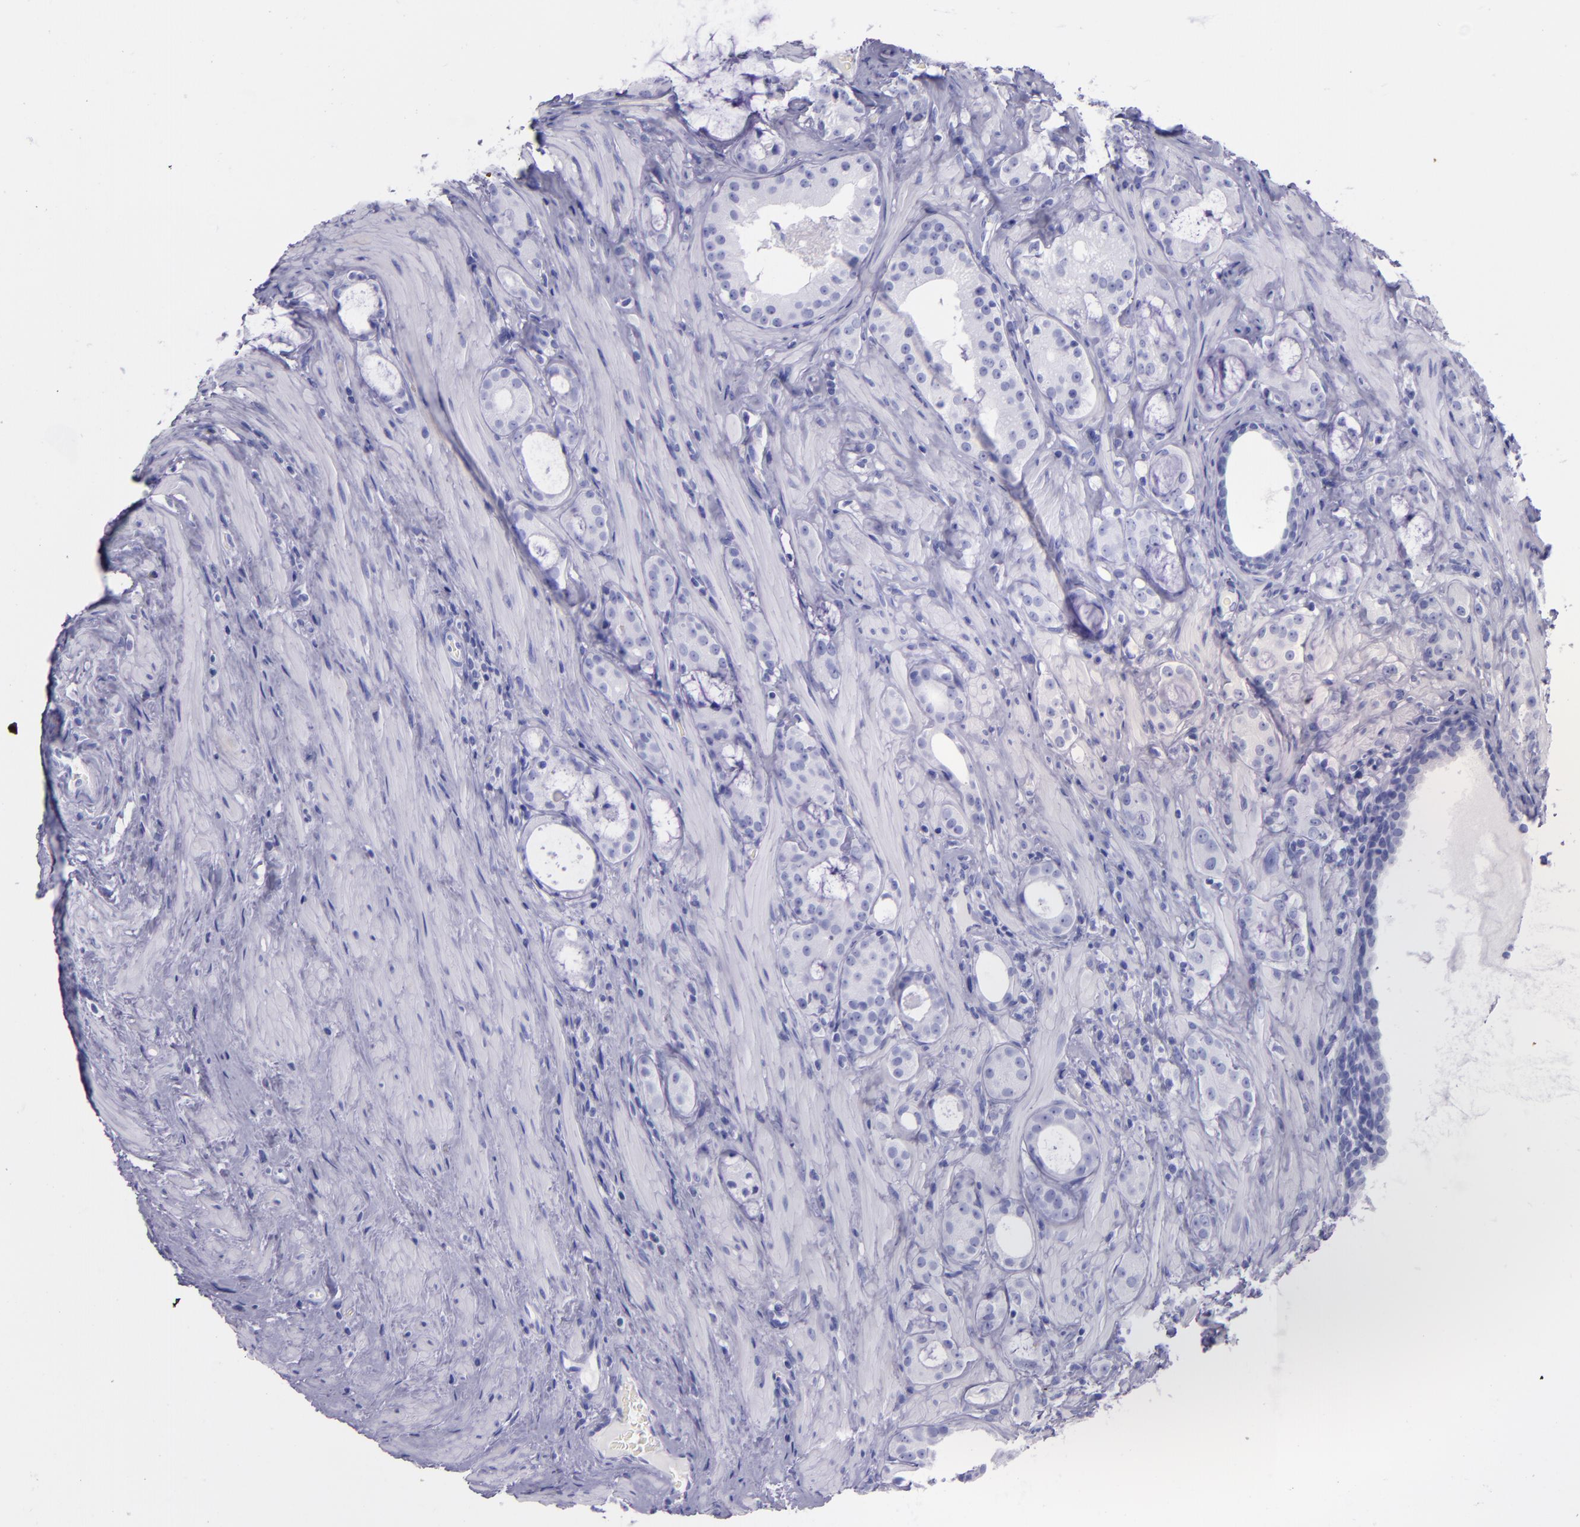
{"staining": {"intensity": "negative", "quantity": "none", "location": "none"}, "tissue": "prostate cancer", "cell_type": "Tumor cells", "image_type": "cancer", "snomed": [{"axis": "morphology", "description": "Adenocarcinoma, Medium grade"}, {"axis": "topography", "description": "Prostate"}], "caption": "Medium-grade adenocarcinoma (prostate) was stained to show a protein in brown. There is no significant staining in tumor cells.", "gene": "SFTPA2", "patient": {"sex": "male", "age": 73}}